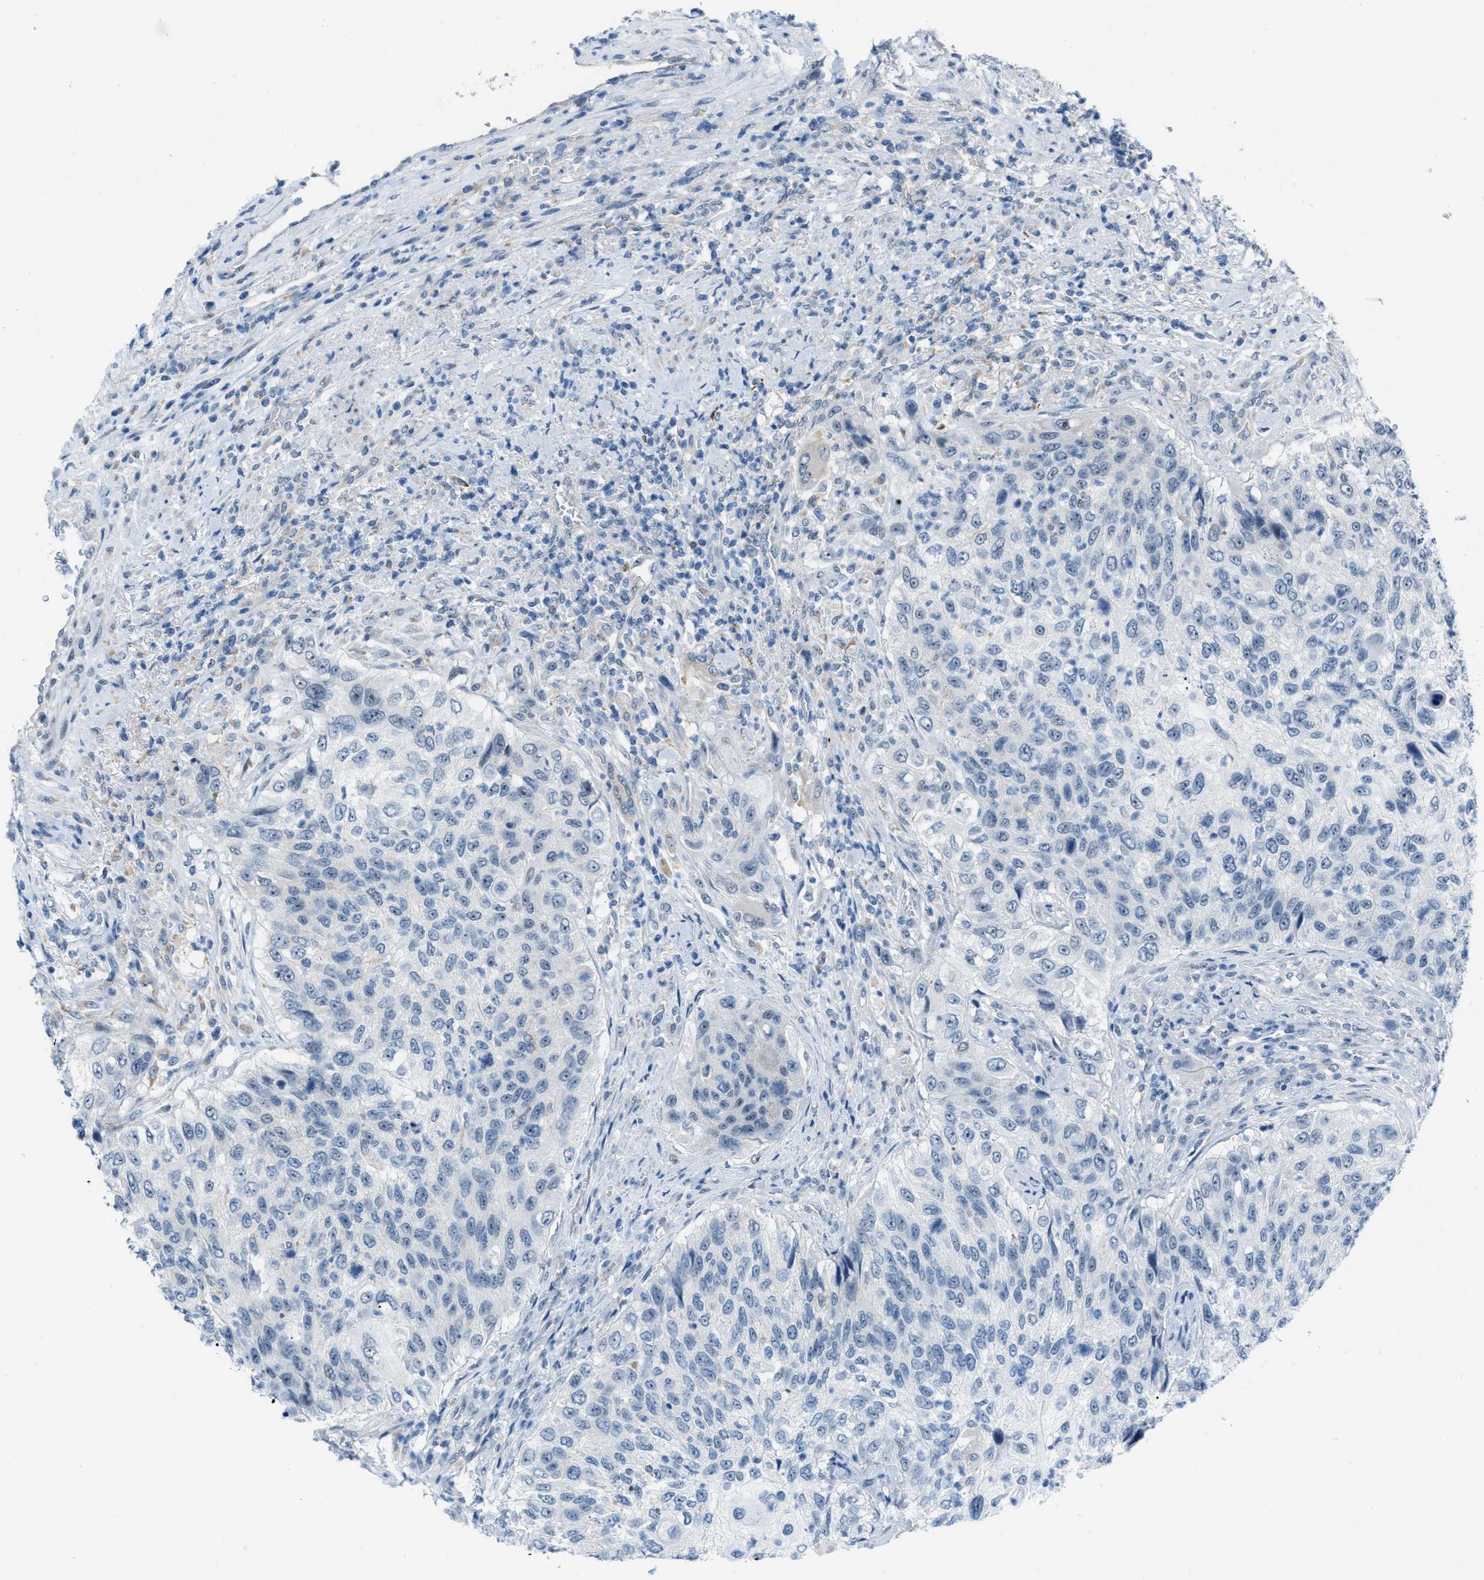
{"staining": {"intensity": "negative", "quantity": "none", "location": "none"}, "tissue": "urothelial cancer", "cell_type": "Tumor cells", "image_type": "cancer", "snomed": [{"axis": "morphology", "description": "Urothelial carcinoma, High grade"}, {"axis": "topography", "description": "Urinary bladder"}], "caption": "This is a photomicrograph of immunohistochemistry (IHC) staining of urothelial carcinoma (high-grade), which shows no staining in tumor cells.", "gene": "PHRF1", "patient": {"sex": "female", "age": 60}}